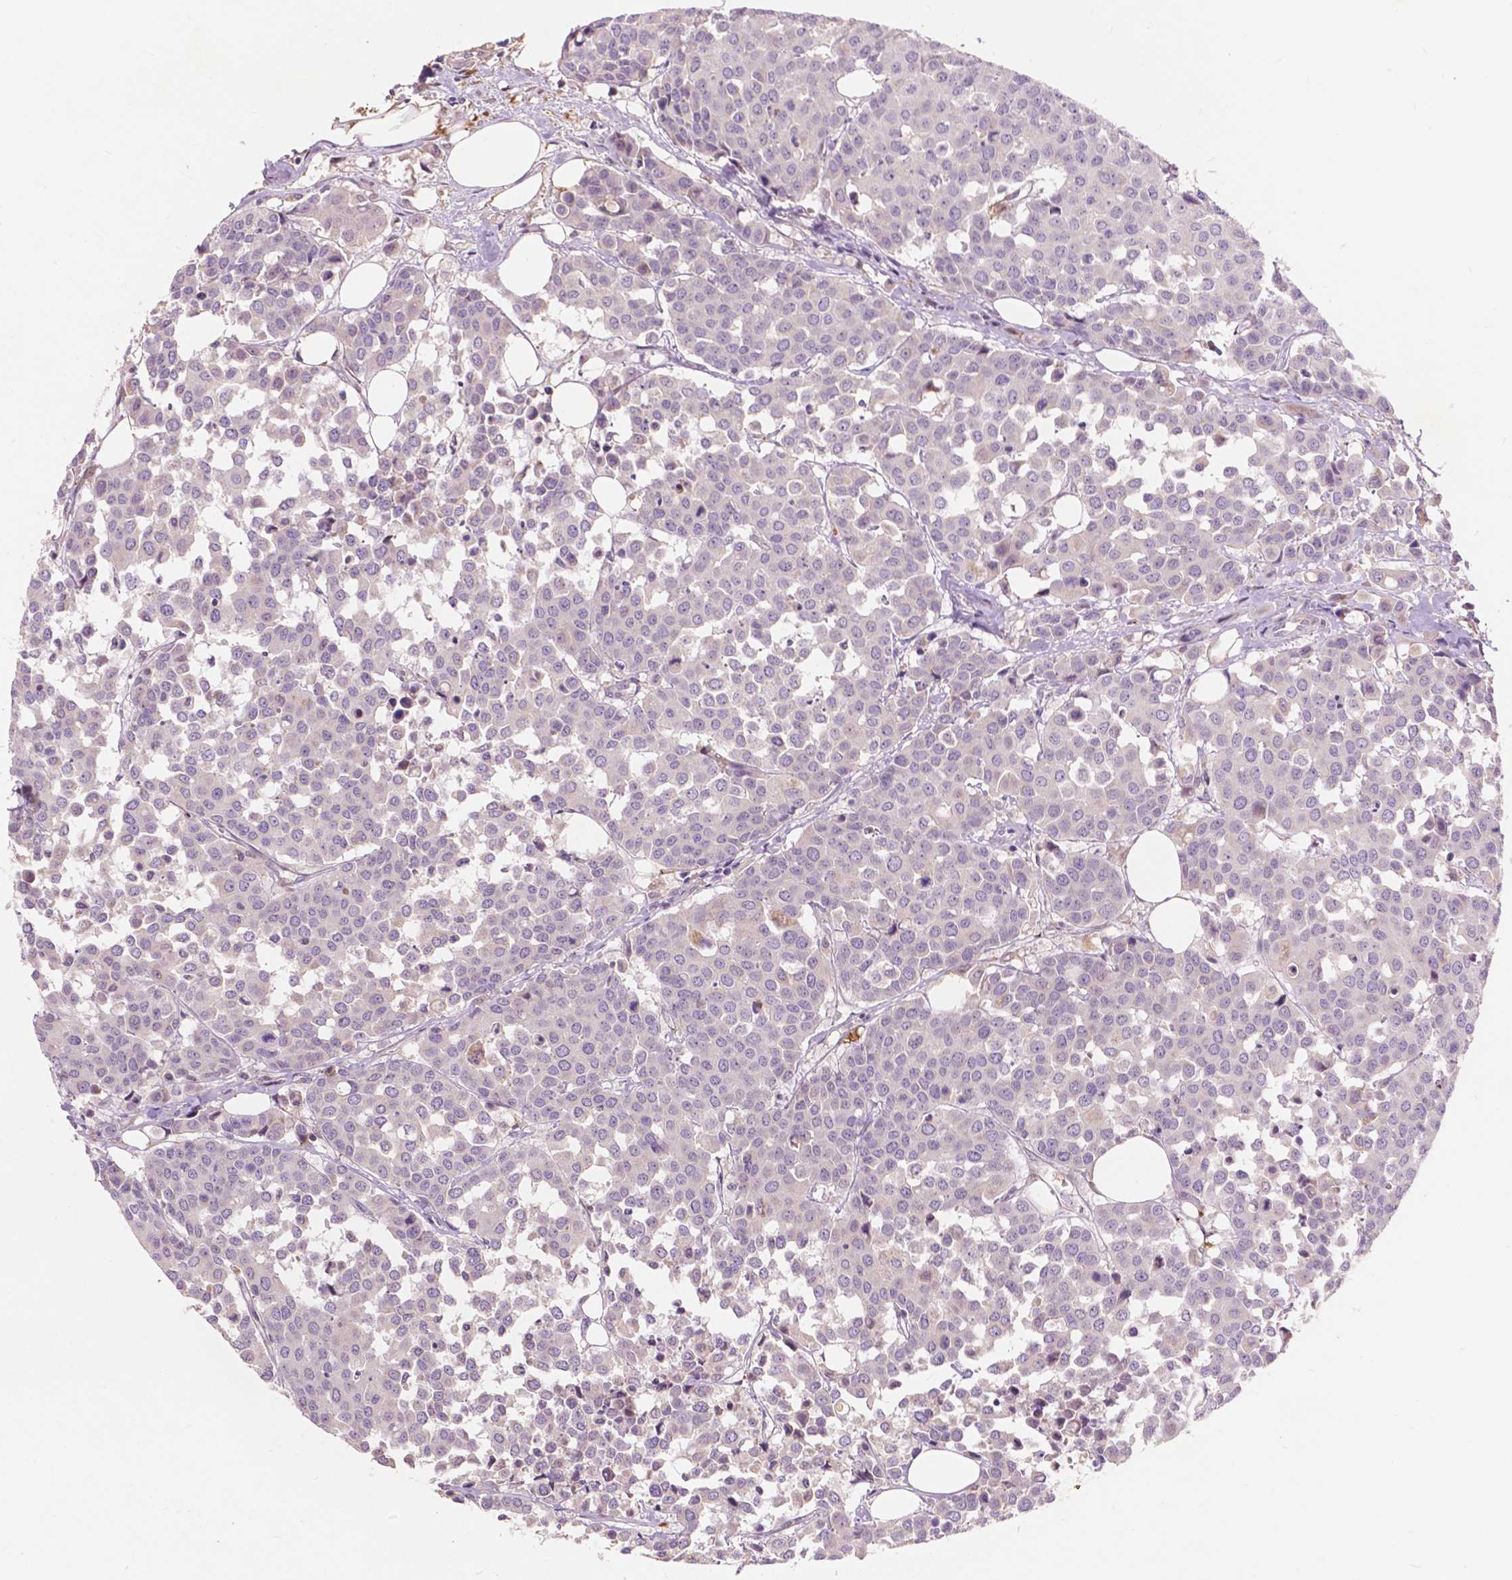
{"staining": {"intensity": "negative", "quantity": "none", "location": "none"}, "tissue": "carcinoid", "cell_type": "Tumor cells", "image_type": "cancer", "snomed": [{"axis": "morphology", "description": "Carcinoid, malignant, NOS"}, {"axis": "topography", "description": "Colon"}], "caption": "An IHC micrograph of carcinoid is shown. There is no staining in tumor cells of carcinoid.", "gene": "GPR37", "patient": {"sex": "male", "age": 81}}